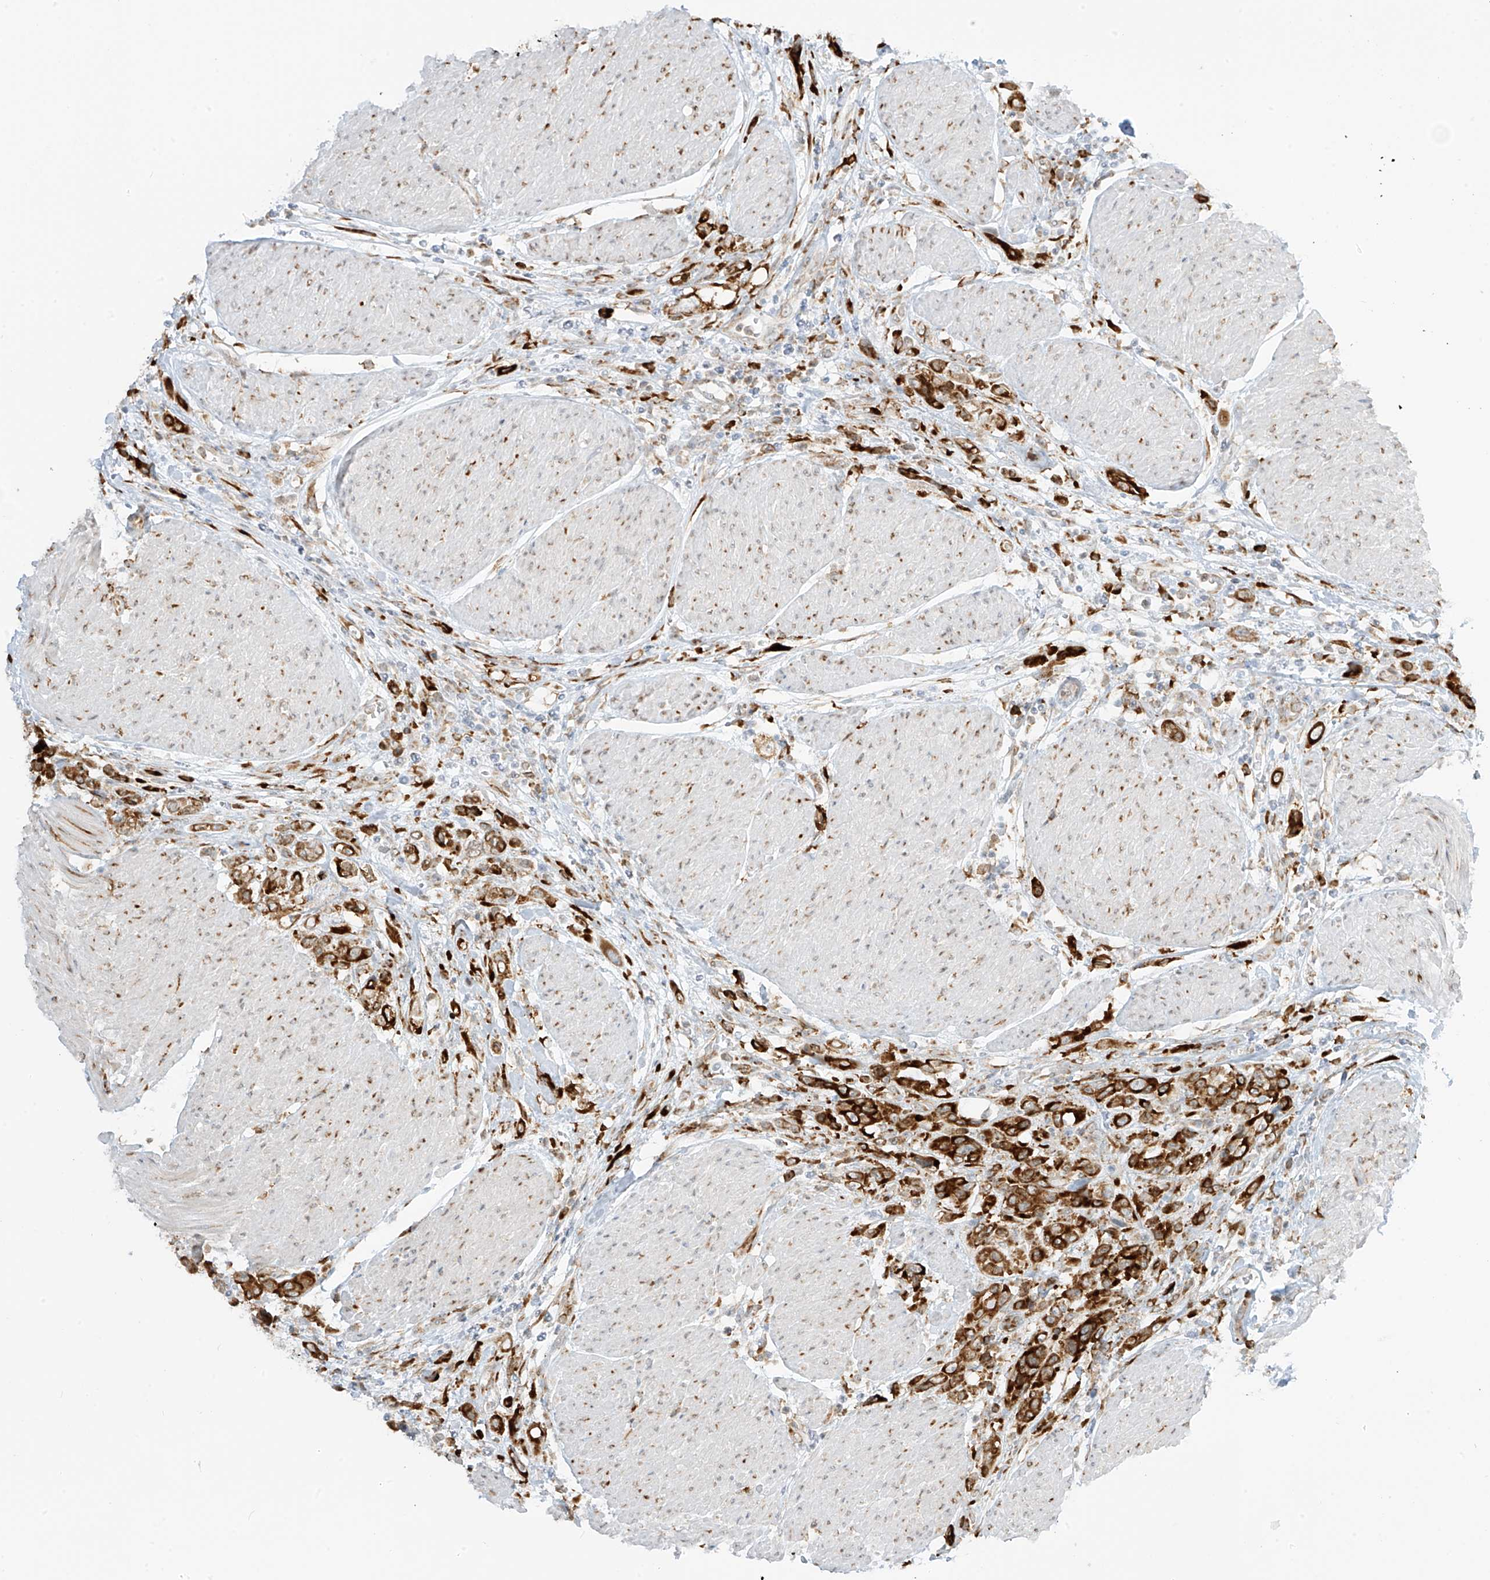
{"staining": {"intensity": "strong", "quantity": ">75%", "location": "cytoplasmic/membranous"}, "tissue": "urothelial cancer", "cell_type": "Tumor cells", "image_type": "cancer", "snomed": [{"axis": "morphology", "description": "Urothelial carcinoma, High grade"}, {"axis": "topography", "description": "Urinary bladder"}], "caption": "This photomicrograph exhibits high-grade urothelial carcinoma stained with immunohistochemistry (IHC) to label a protein in brown. The cytoplasmic/membranous of tumor cells show strong positivity for the protein. Nuclei are counter-stained blue.", "gene": "LRRC59", "patient": {"sex": "male", "age": 50}}